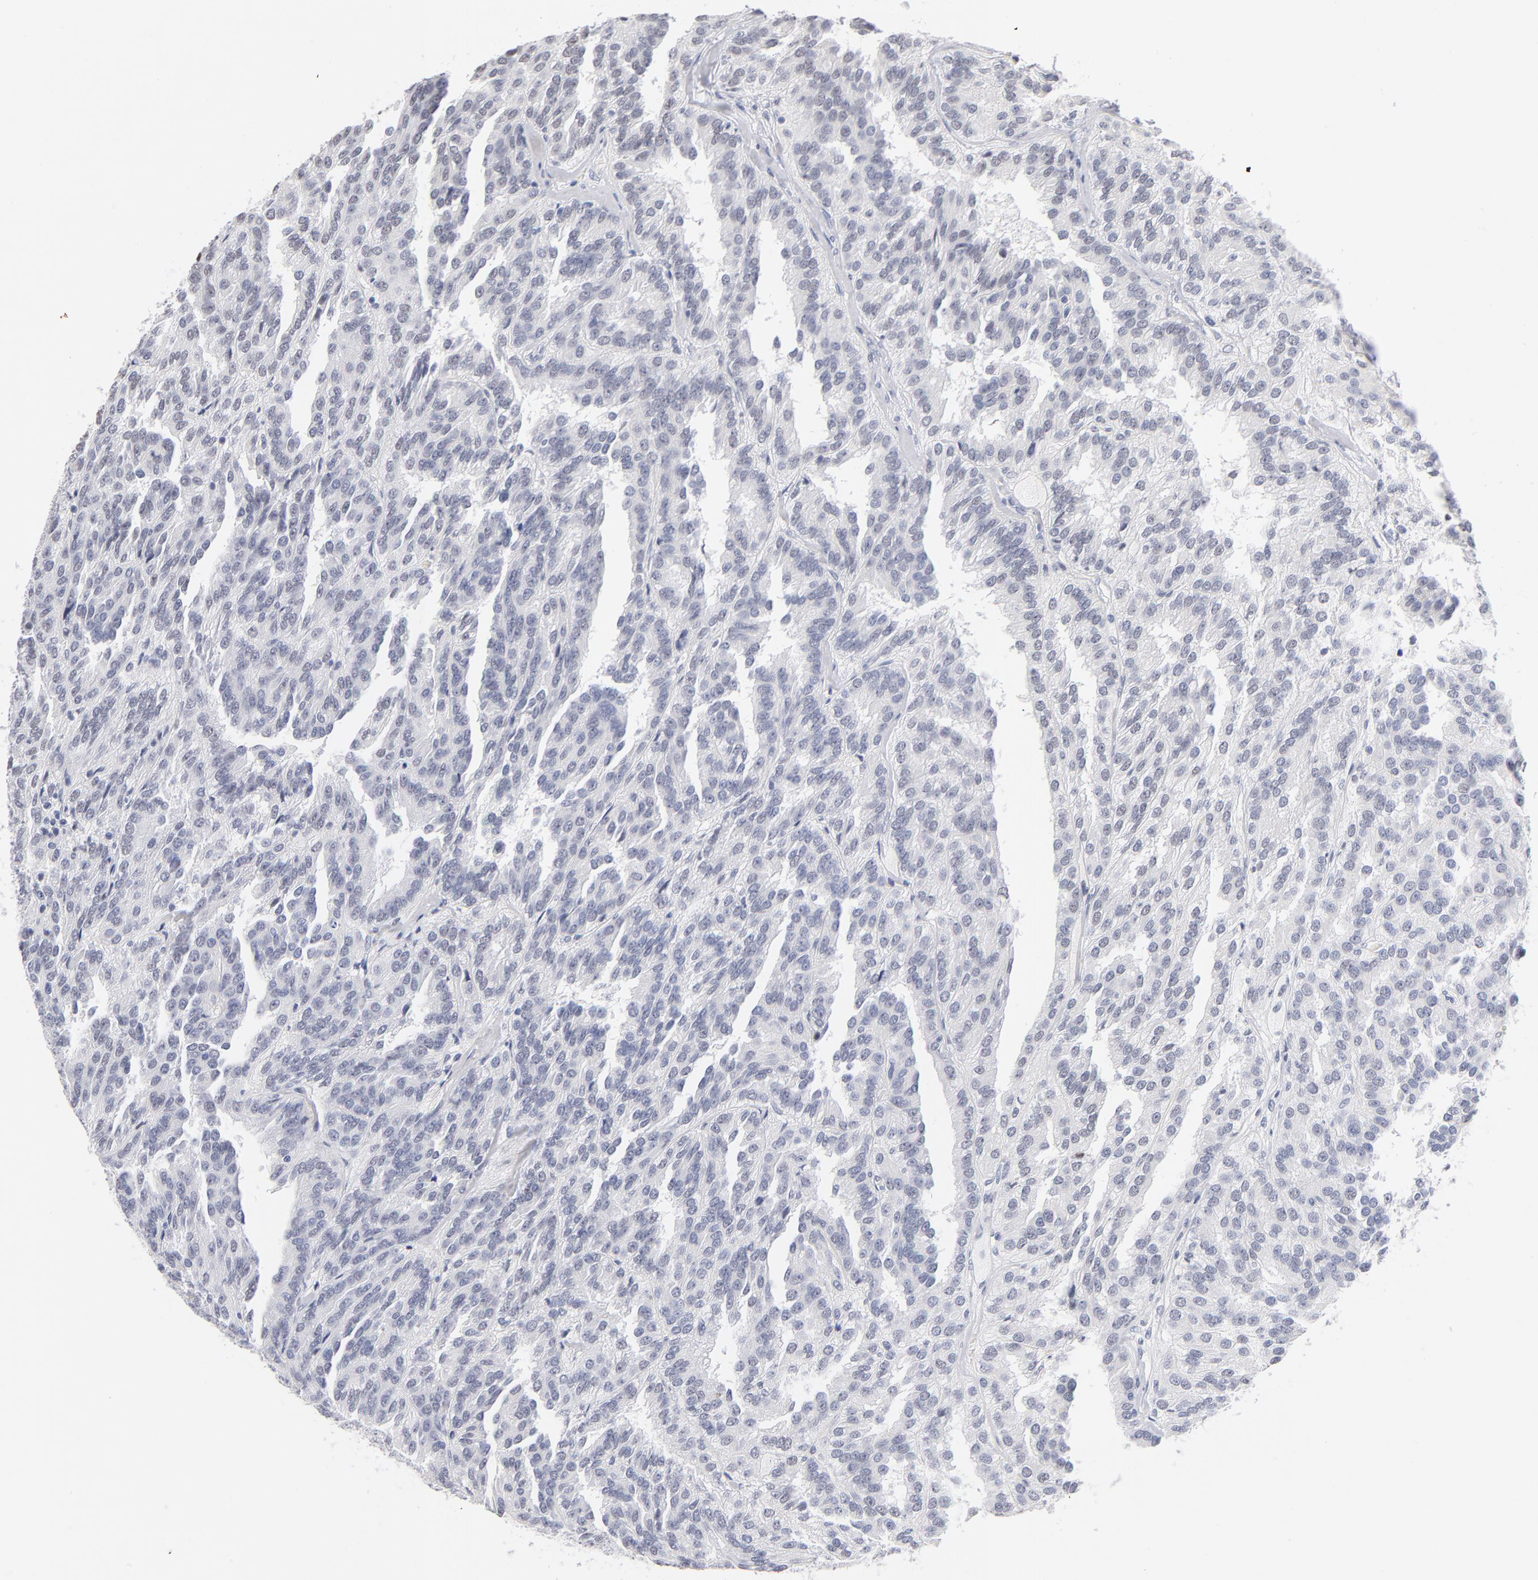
{"staining": {"intensity": "negative", "quantity": "none", "location": "none"}, "tissue": "renal cancer", "cell_type": "Tumor cells", "image_type": "cancer", "snomed": [{"axis": "morphology", "description": "Adenocarcinoma, NOS"}, {"axis": "topography", "description": "Kidney"}], "caption": "Immunohistochemistry (IHC) of human renal cancer demonstrates no staining in tumor cells.", "gene": "KHNYN", "patient": {"sex": "male", "age": 46}}